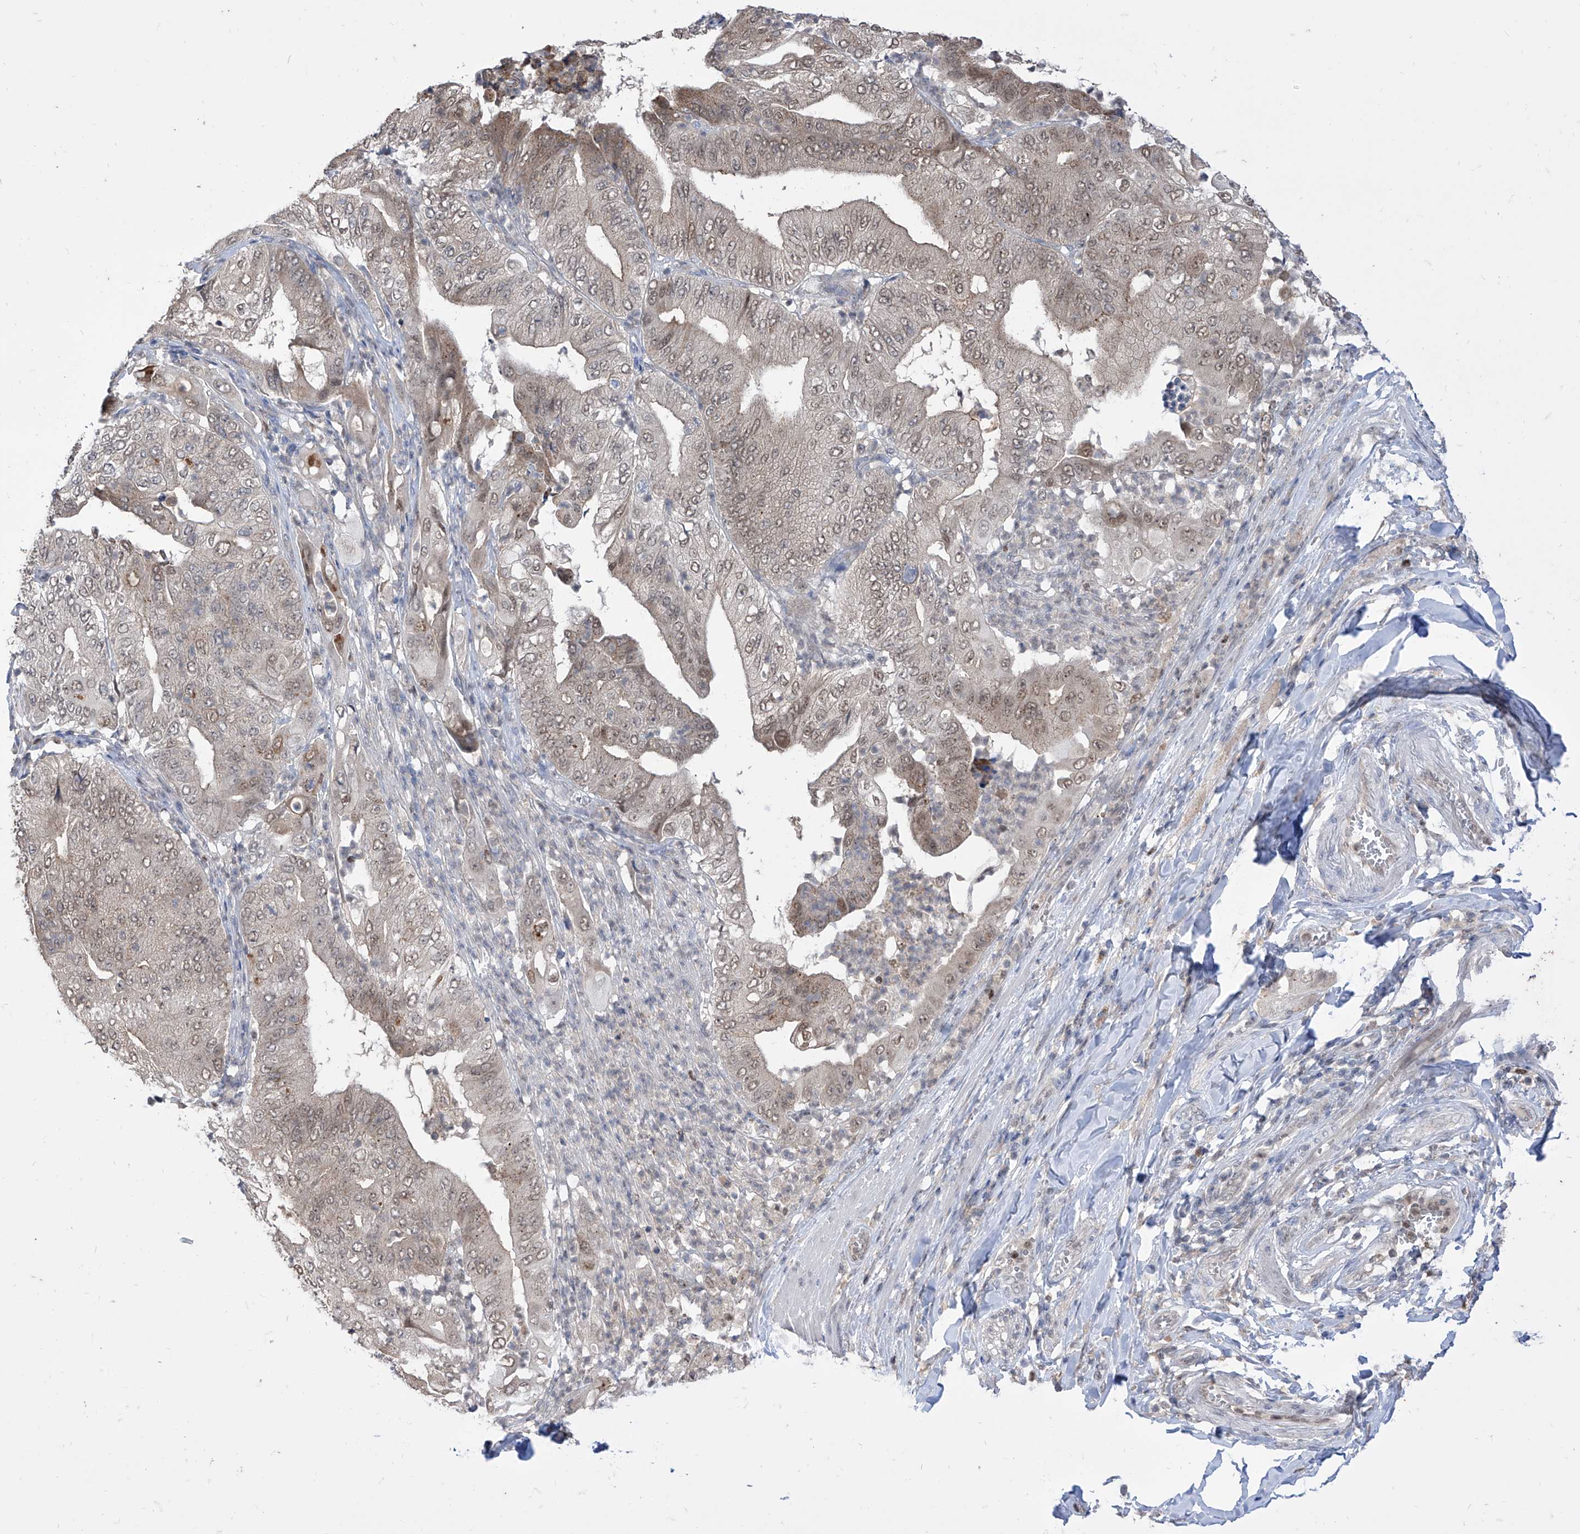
{"staining": {"intensity": "moderate", "quantity": ">75%", "location": "nuclear"}, "tissue": "pancreatic cancer", "cell_type": "Tumor cells", "image_type": "cancer", "snomed": [{"axis": "morphology", "description": "Adenocarcinoma, NOS"}, {"axis": "topography", "description": "Pancreas"}], "caption": "IHC of pancreatic cancer displays medium levels of moderate nuclear expression in approximately >75% of tumor cells.", "gene": "BROX", "patient": {"sex": "female", "age": 77}}